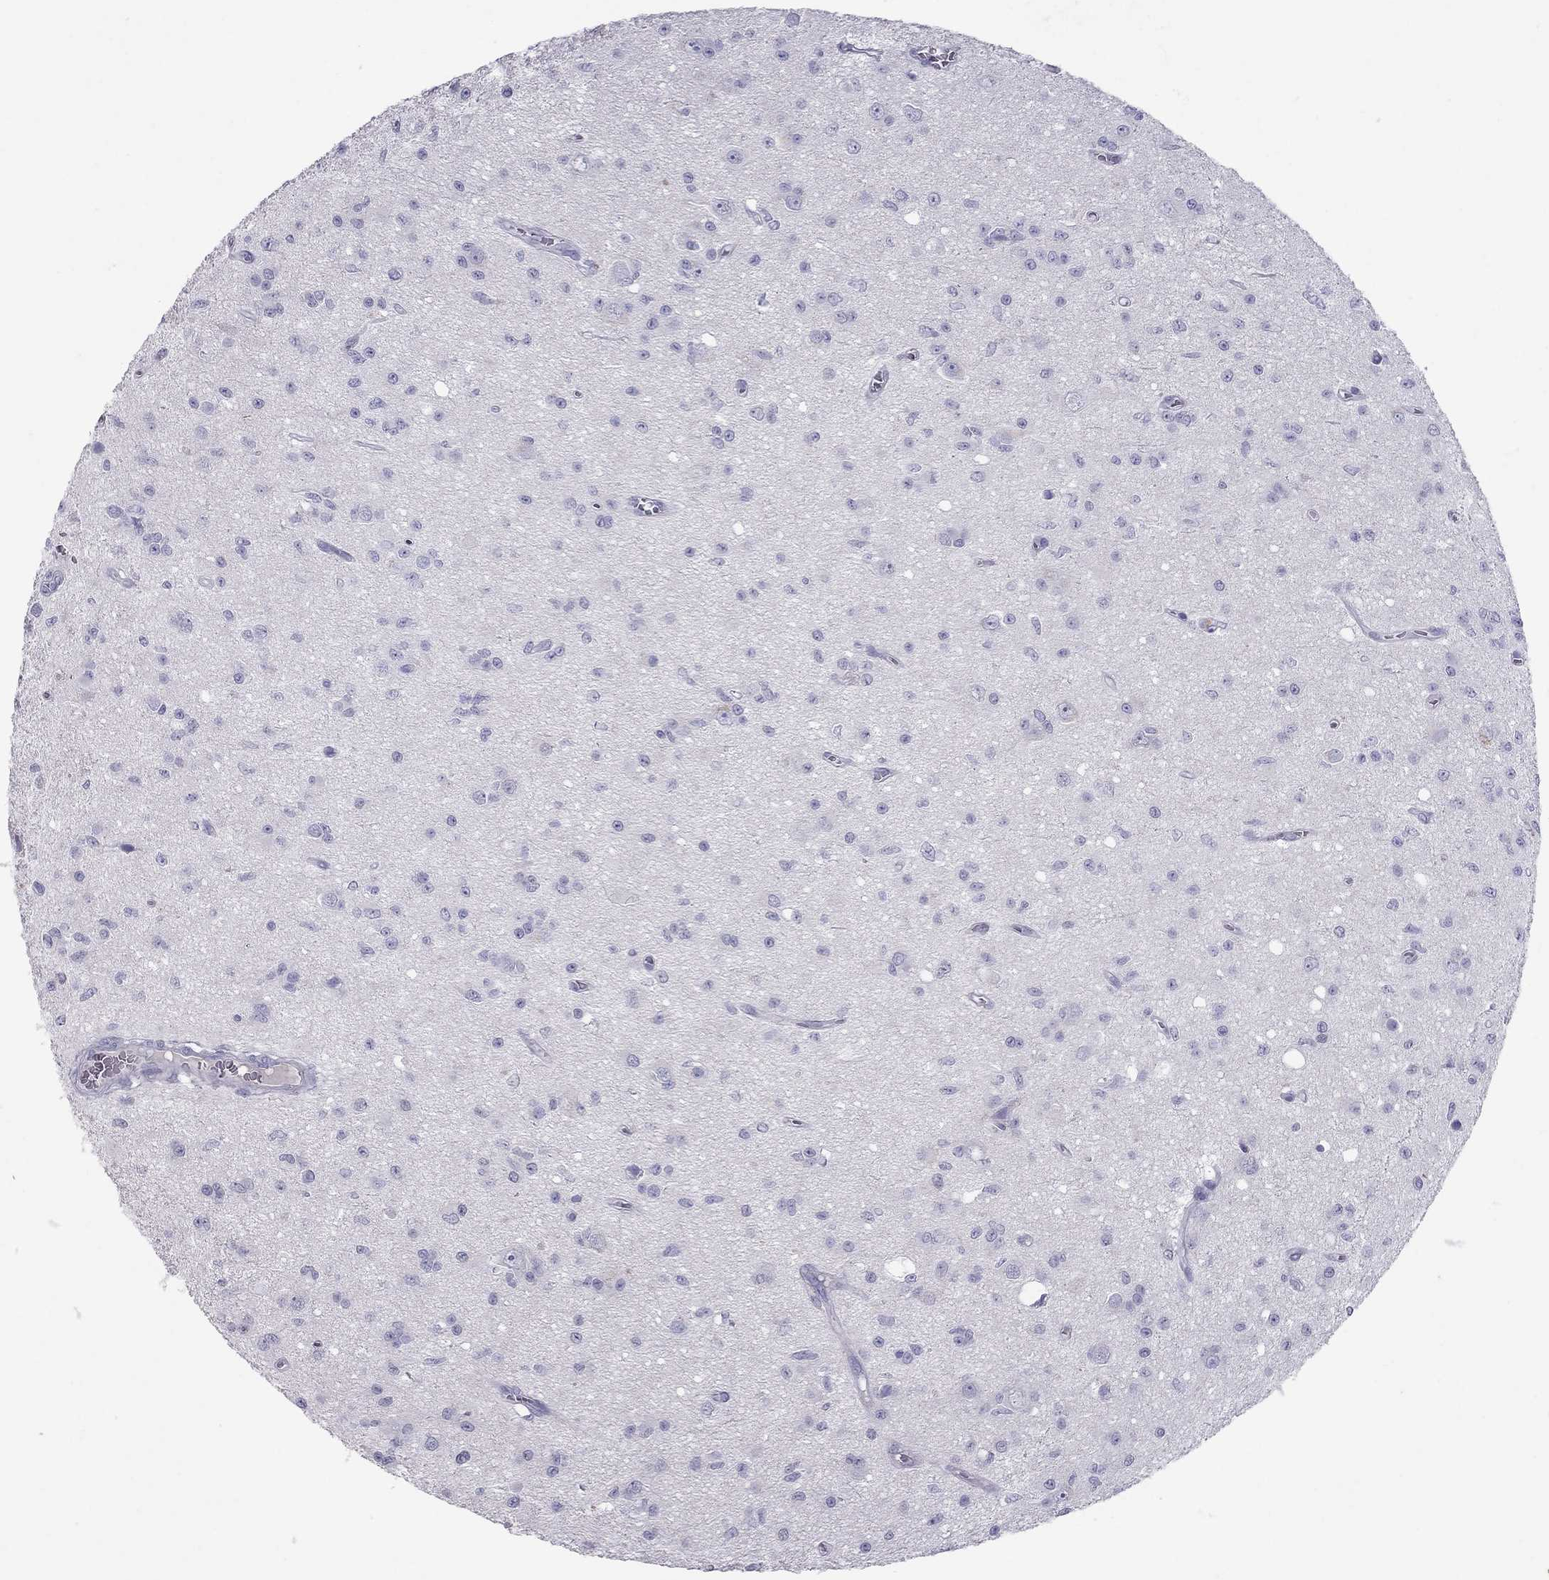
{"staining": {"intensity": "negative", "quantity": "none", "location": "none"}, "tissue": "glioma", "cell_type": "Tumor cells", "image_type": "cancer", "snomed": [{"axis": "morphology", "description": "Glioma, malignant, Low grade"}, {"axis": "topography", "description": "Brain"}], "caption": "A histopathology image of low-grade glioma (malignant) stained for a protein shows no brown staining in tumor cells. Brightfield microscopy of IHC stained with DAB (3,3'-diaminobenzidine) (brown) and hematoxylin (blue), captured at high magnification.", "gene": "MUC16", "patient": {"sex": "female", "age": 45}}